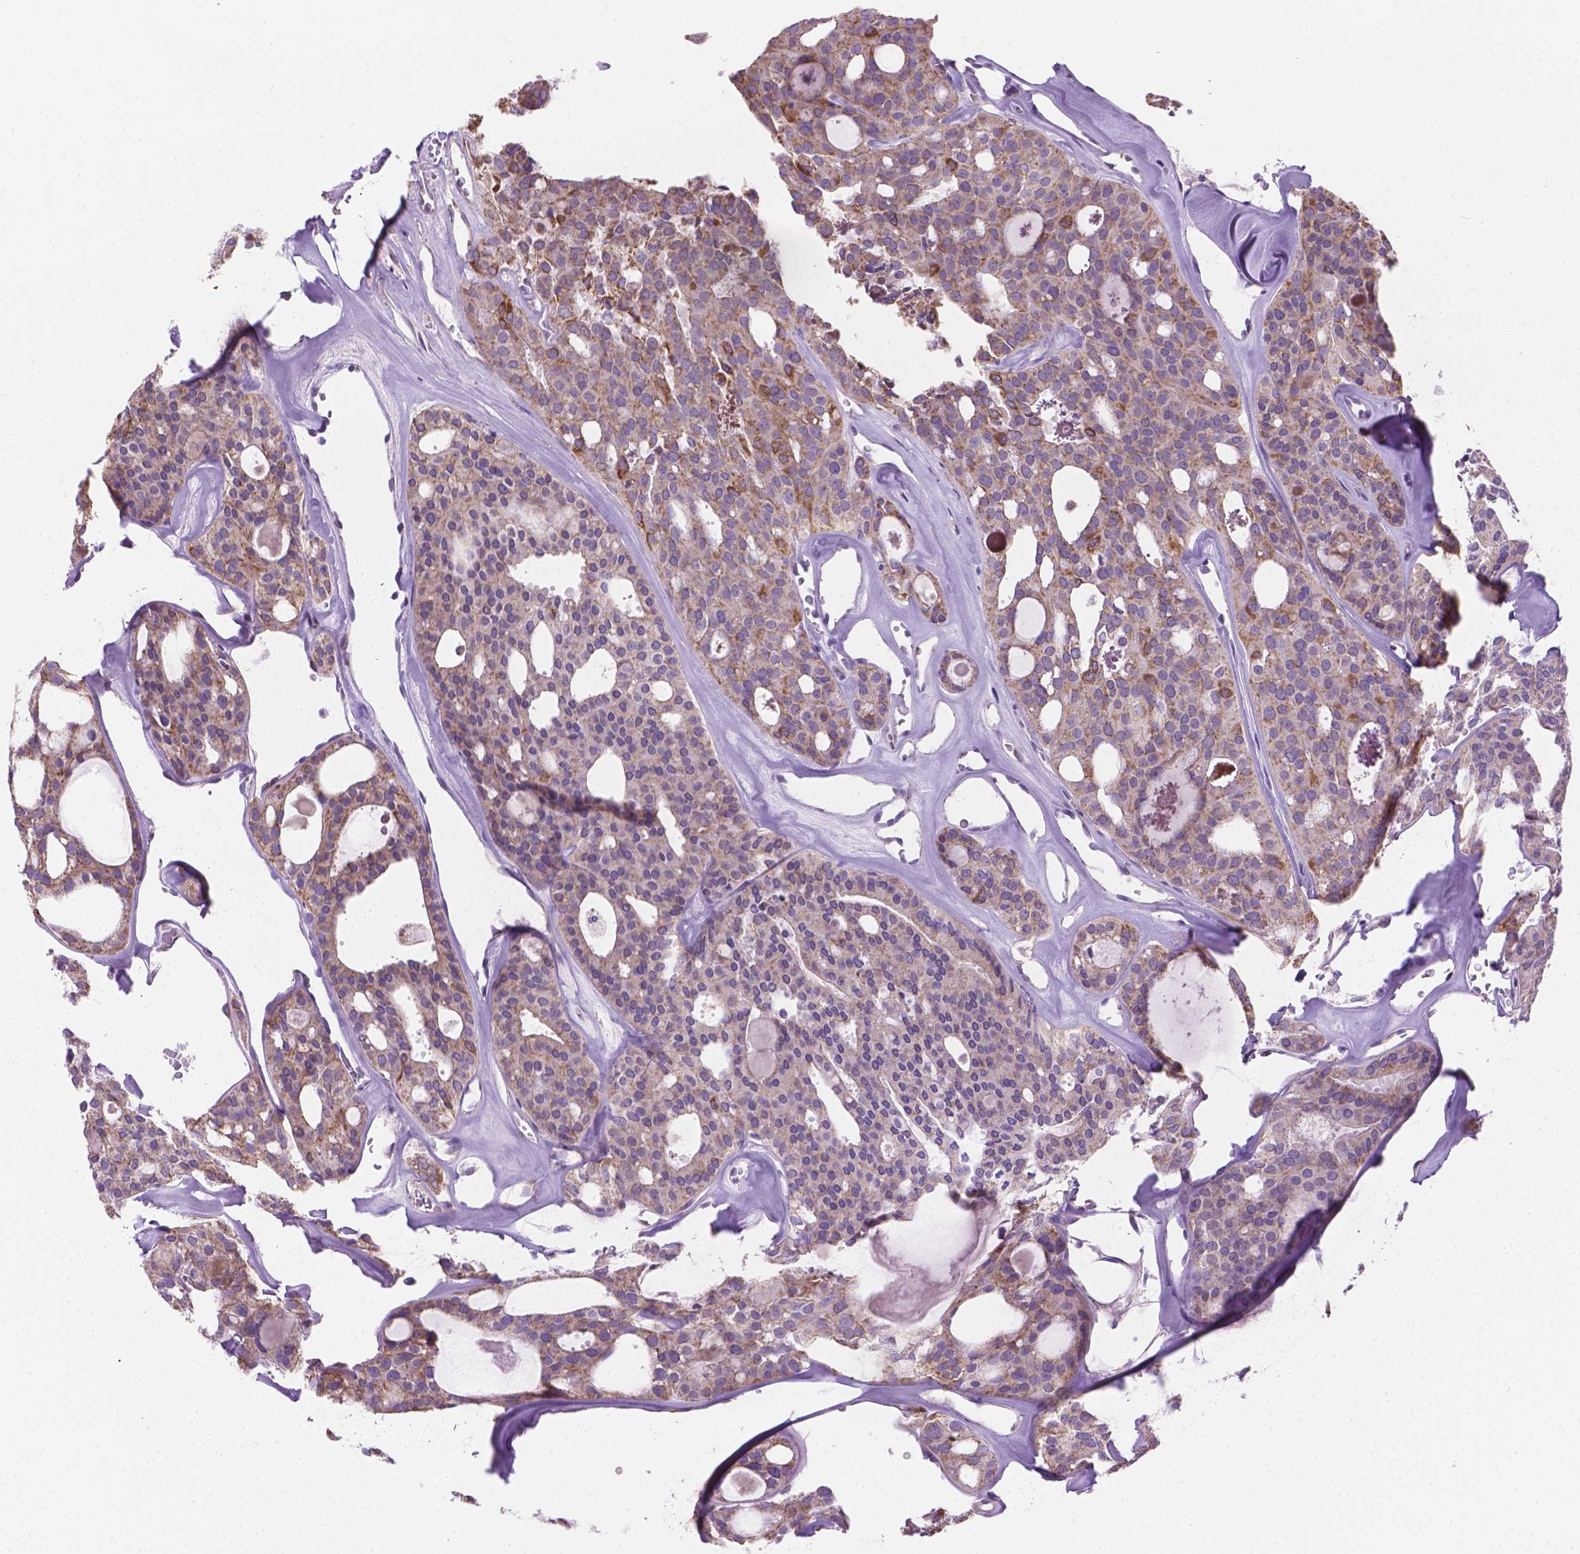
{"staining": {"intensity": "weak", "quantity": "25%-75%", "location": "cytoplasmic/membranous"}, "tissue": "thyroid cancer", "cell_type": "Tumor cells", "image_type": "cancer", "snomed": [{"axis": "morphology", "description": "Follicular adenoma carcinoma, NOS"}, {"axis": "topography", "description": "Thyroid gland"}], "caption": "This image displays immunohistochemistry (IHC) staining of thyroid follicular adenoma carcinoma, with low weak cytoplasmic/membranous staining in approximately 25%-75% of tumor cells.", "gene": "CSPG5", "patient": {"sex": "male", "age": 75}}